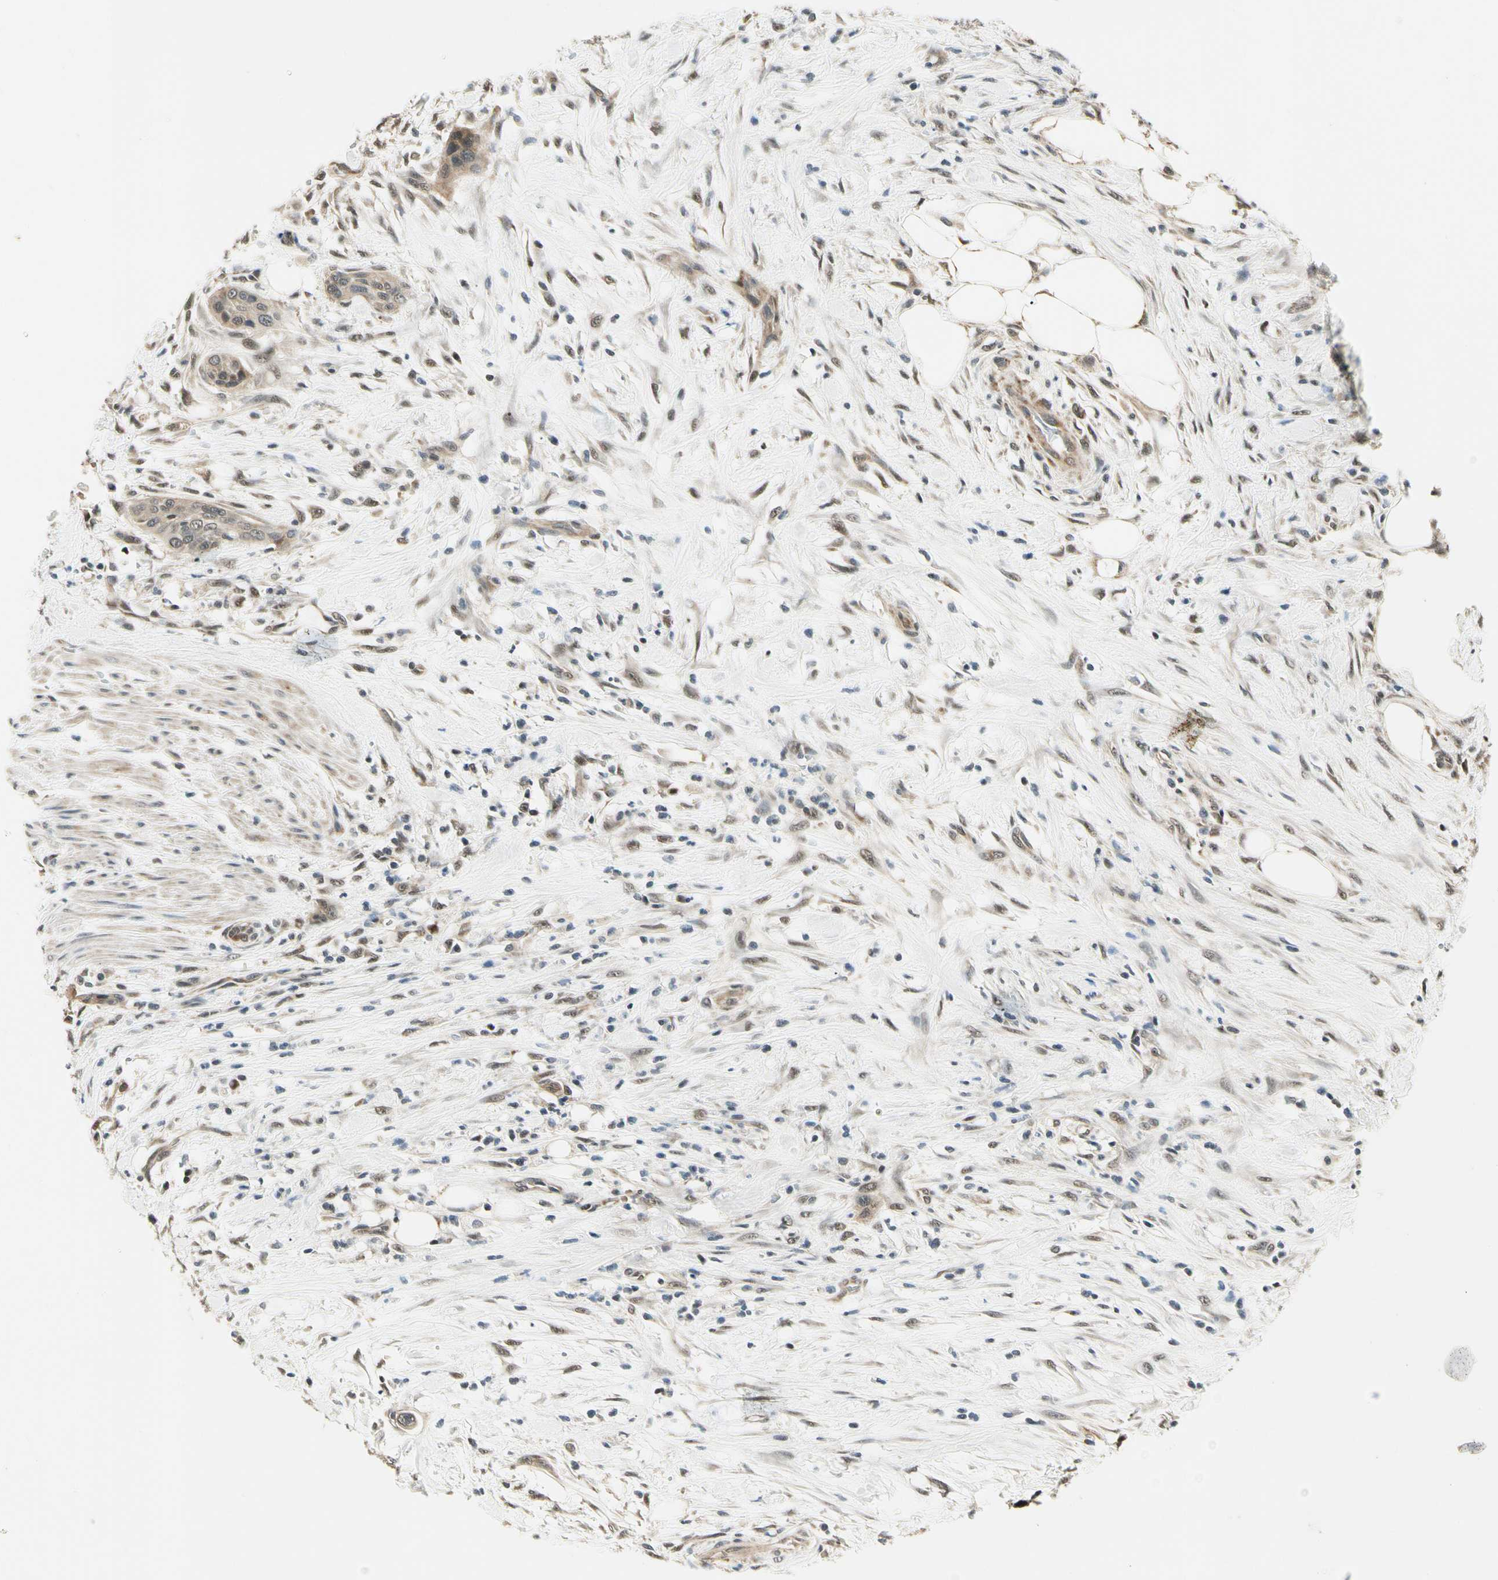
{"staining": {"intensity": "weak", "quantity": ">75%", "location": "cytoplasmic/membranous"}, "tissue": "urothelial cancer", "cell_type": "Tumor cells", "image_type": "cancer", "snomed": [{"axis": "morphology", "description": "Urothelial carcinoma, High grade"}, {"axis": "topography", "description": "Urinary bladder"}], "caption": "Protein analysis of urothelial cancer tissue displays weak cytoplasmic/membranous positivity in approximately >75% of tumor cells. The protein is stained brown, and the nuclei are stained in blue (DAB (3,3'-diaminobenzidine) IHC with brightfield microscopy, high magnification).", "gene": "PDK2", "patient": {"sex": "male", "age": 35}}